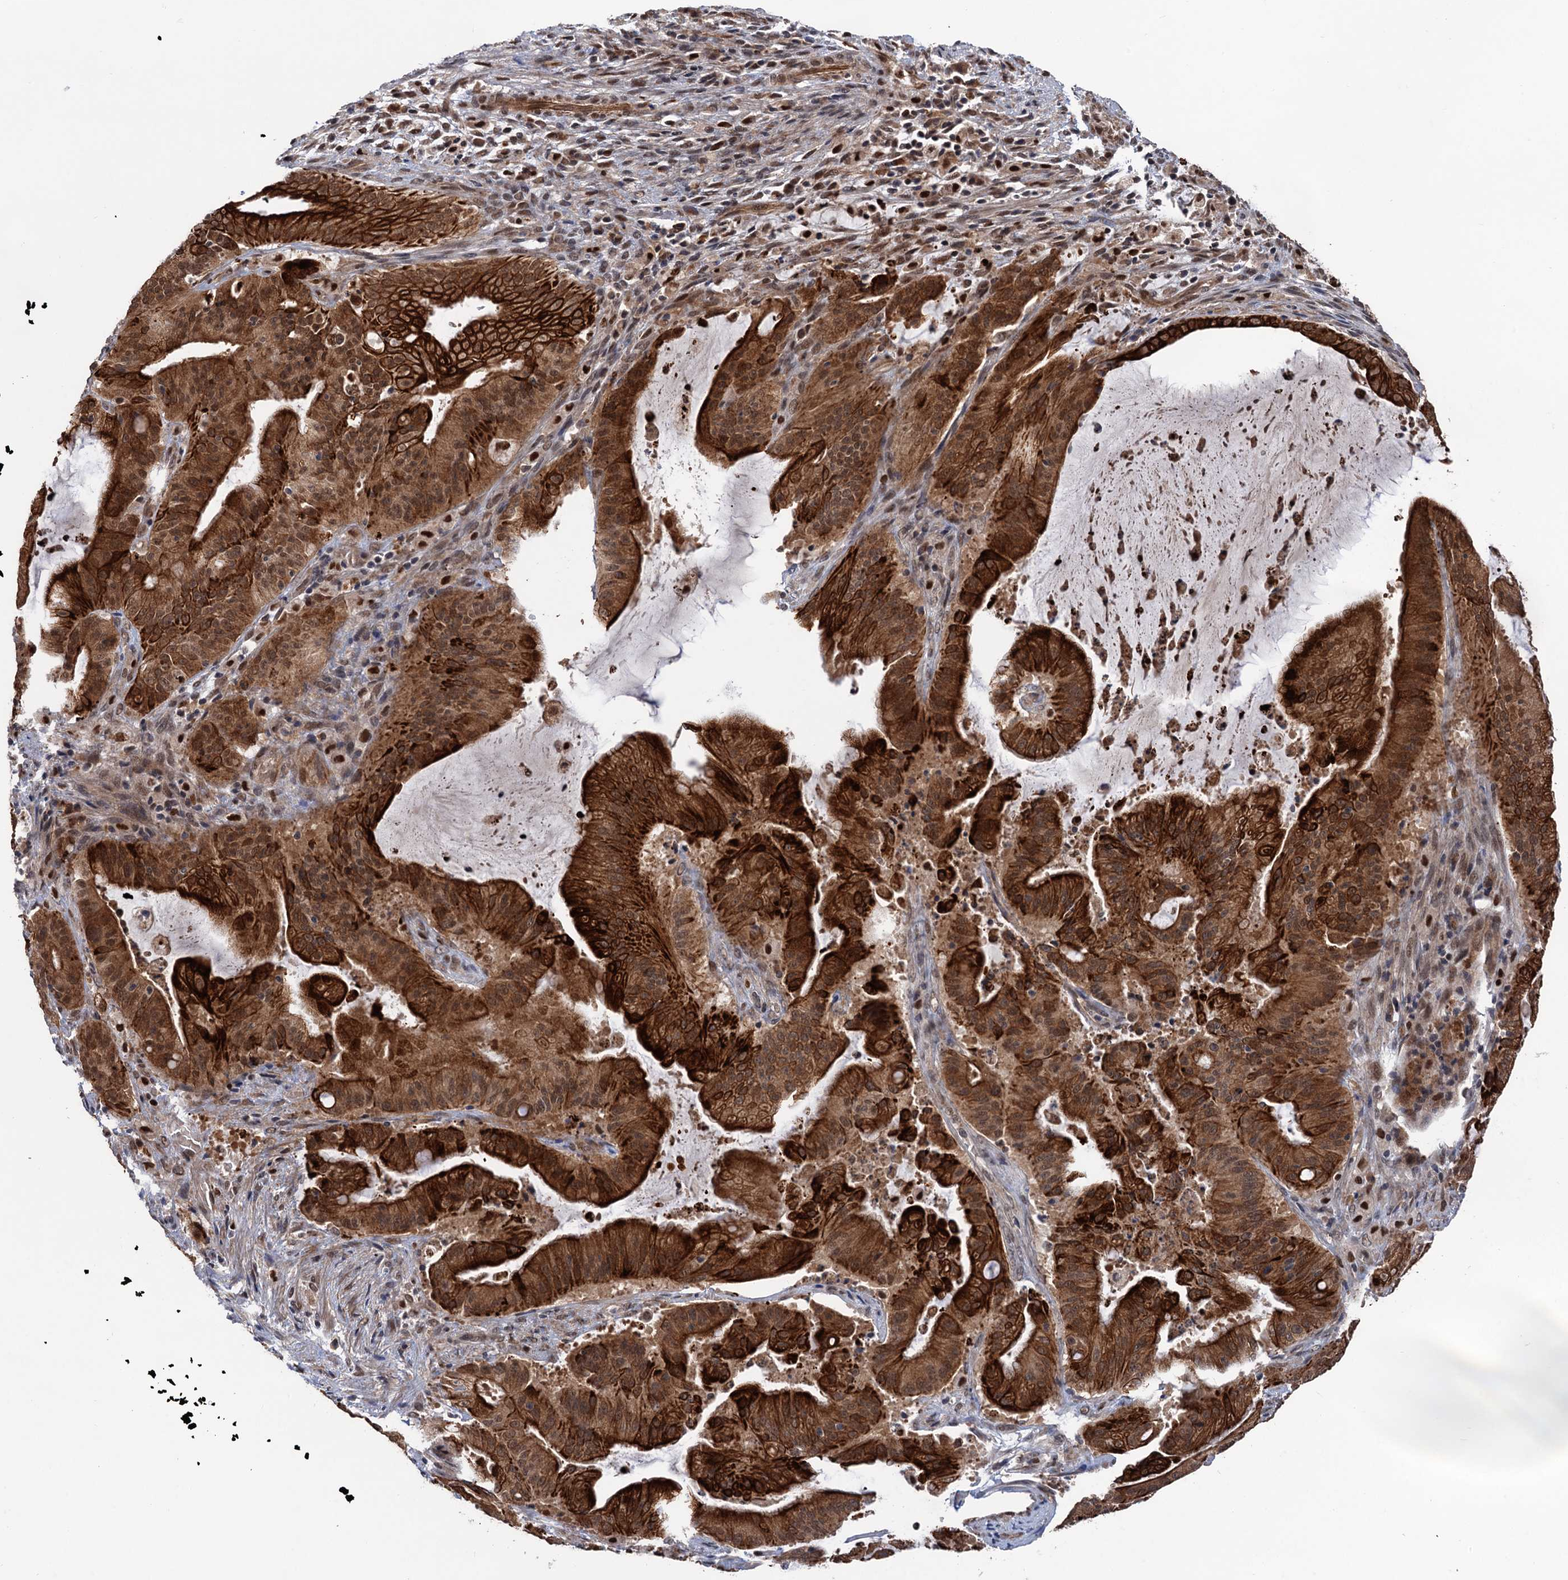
{"staining": {"intensity": "strong", "quantity": ">75%", "location": "cytoplasmic/membranous,nuclear"}, "tissue": "liver cancer", "cell_type": "Tumor cells", "image_type": "cancer", "snomed": [{"axis": "morphology", "description": "Normal tissue, NOS"}, {"axis": "morphology", "description": "Cholangiocarcinoma"}, {"axis": "topography", "description": "Liver"}, {"axis": "topography", "description": "Peripheral nerve tissue"}], "caption": "DAB (3,3'-diaminobenzidine) immunohistochemical staining of human liver cancer (cholangiocarcinoma) demonstrates strong cytoplasmic/membranous and nuclear protein positivity in about >75% of tumor cells. (DAB (3,3'-diaminobenzidine) = brown stain, brightfield microscopy at high magnification).", "gene": "TTC31", "patient": {"sex": "female", "age": 73}}